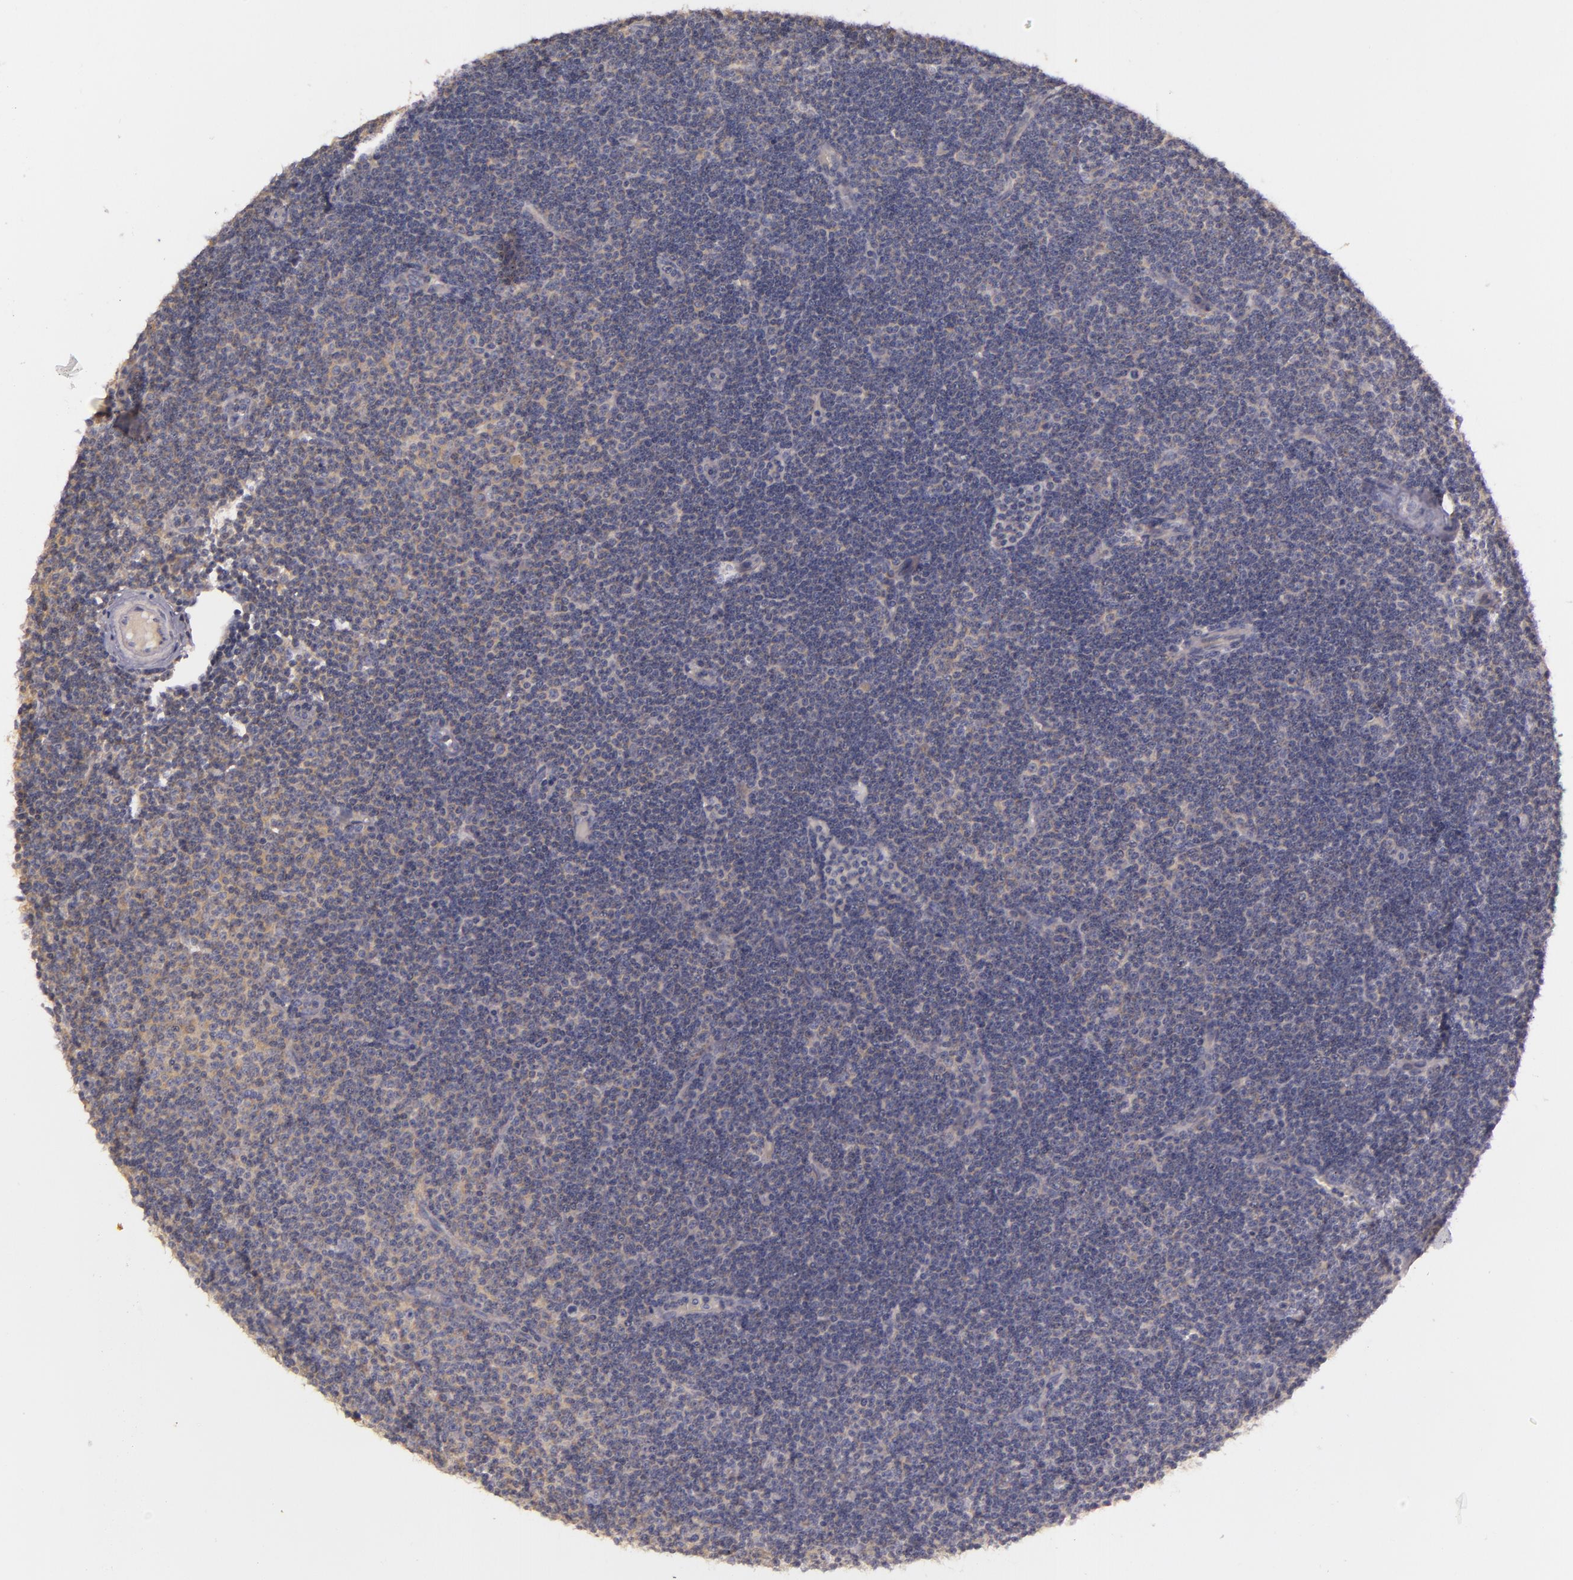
{"staining": {"intensity": "weak", "quantity": "25%-75%", "location": "none"}, "tissue": "lymphoma", "cell_type": "Tumor cells", "image_type": "cancer", "snomed": [{"axis": "morphology", "description": "Malignant lymphoma, non-Hodgkin's type, Low grade"}, {"axis": "topography", "description": "Lymph node"}], "caption": "Human low-grade malignant lymphoma, non-Hodgkin's type stained with a protein marker demonstrates weak staining in tumor cells.", "gene": "RALGAPA1", "patient": {"sex": "male", "age": 57}}